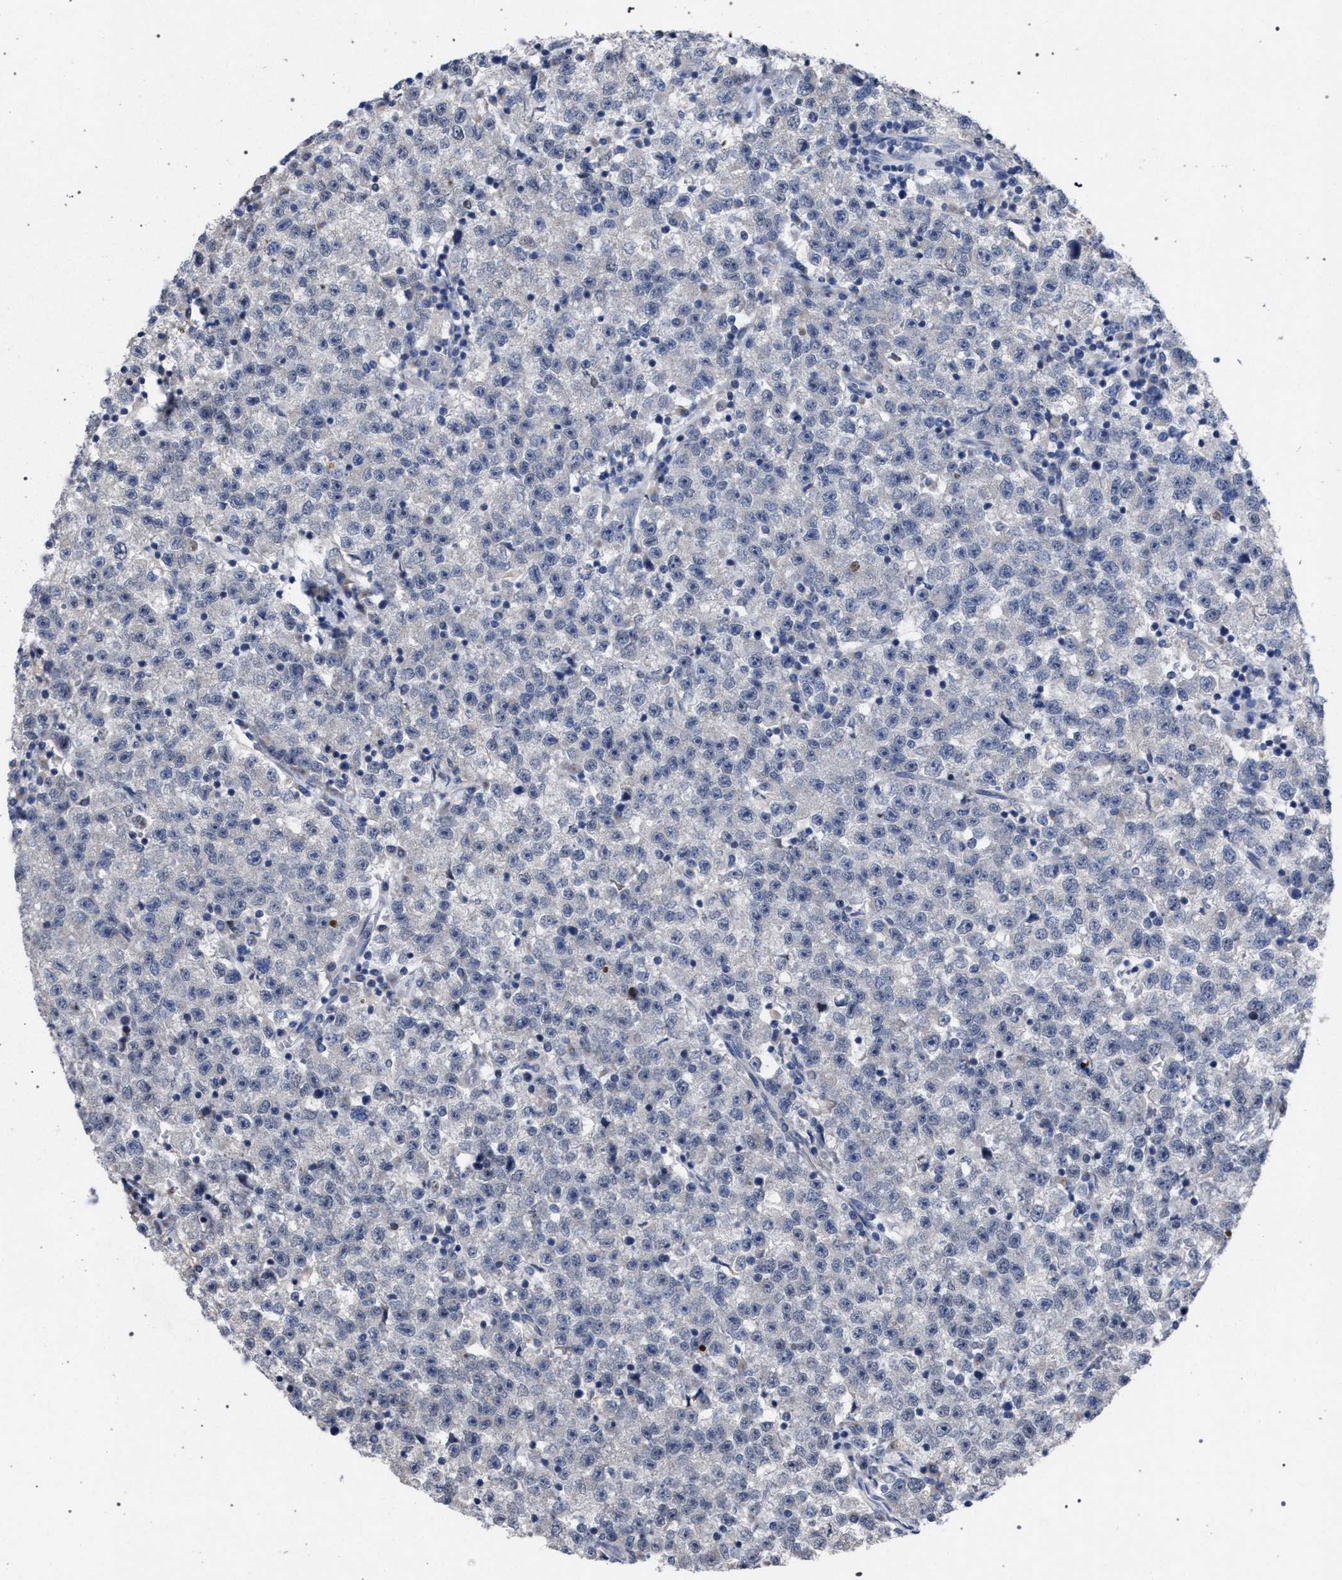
{"staining": {"intensity": "negative", "quantity": "none", "location": "none"}, "tissue": "testis cancer", "cell_type": "Tumor cells", "image_type": "cancer", "snomed": [{"axis": "morphology", "description": "Seminoma, NOS"}, {"axis": "topography", "description": "Testis"}], "caption": "High power microscopy micrograph of an IHC photomicrograph of testis seminoma, revealing no significant positivity in tumor cells.", "gene": "GOLGA2", "patient": {"sex": "male", "age": 22}}